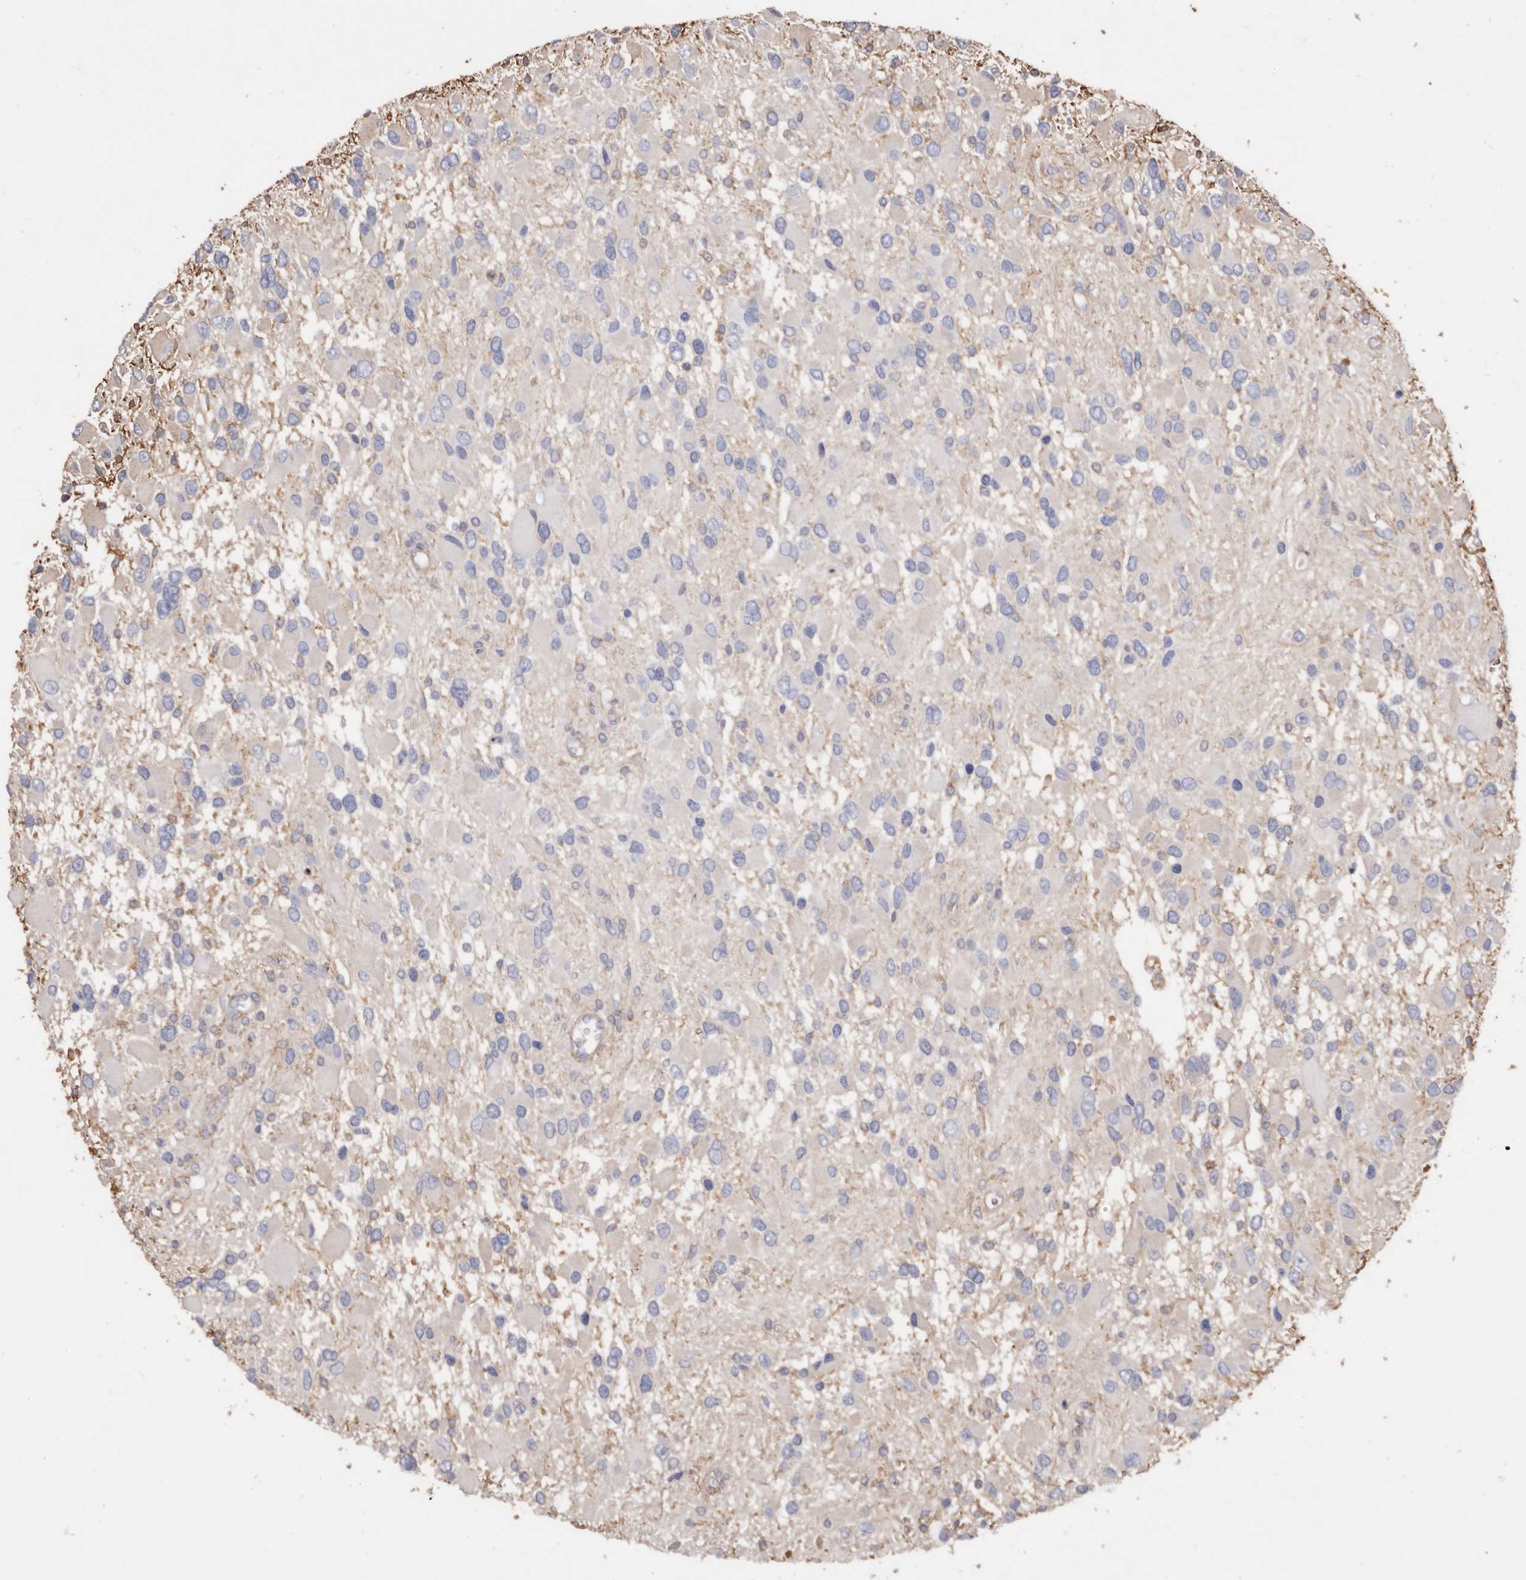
{"staining": {"intensity": "negative", "quantity": "none", "location": "none"}, "tissue": "glioma", "cell_type": "Tumor cells", "image_type": "cancer", "snomed": [{"axis": "morphology", "description": "Glioma, malignant, High grade"}, {"axis": "topography", "description": "Brain"}], "caption": "Tumor cells show no significant expression in malignant glioma (high-grade).", "gene": "COQ8B", "patient": {"sex": "male", "age": 53}}